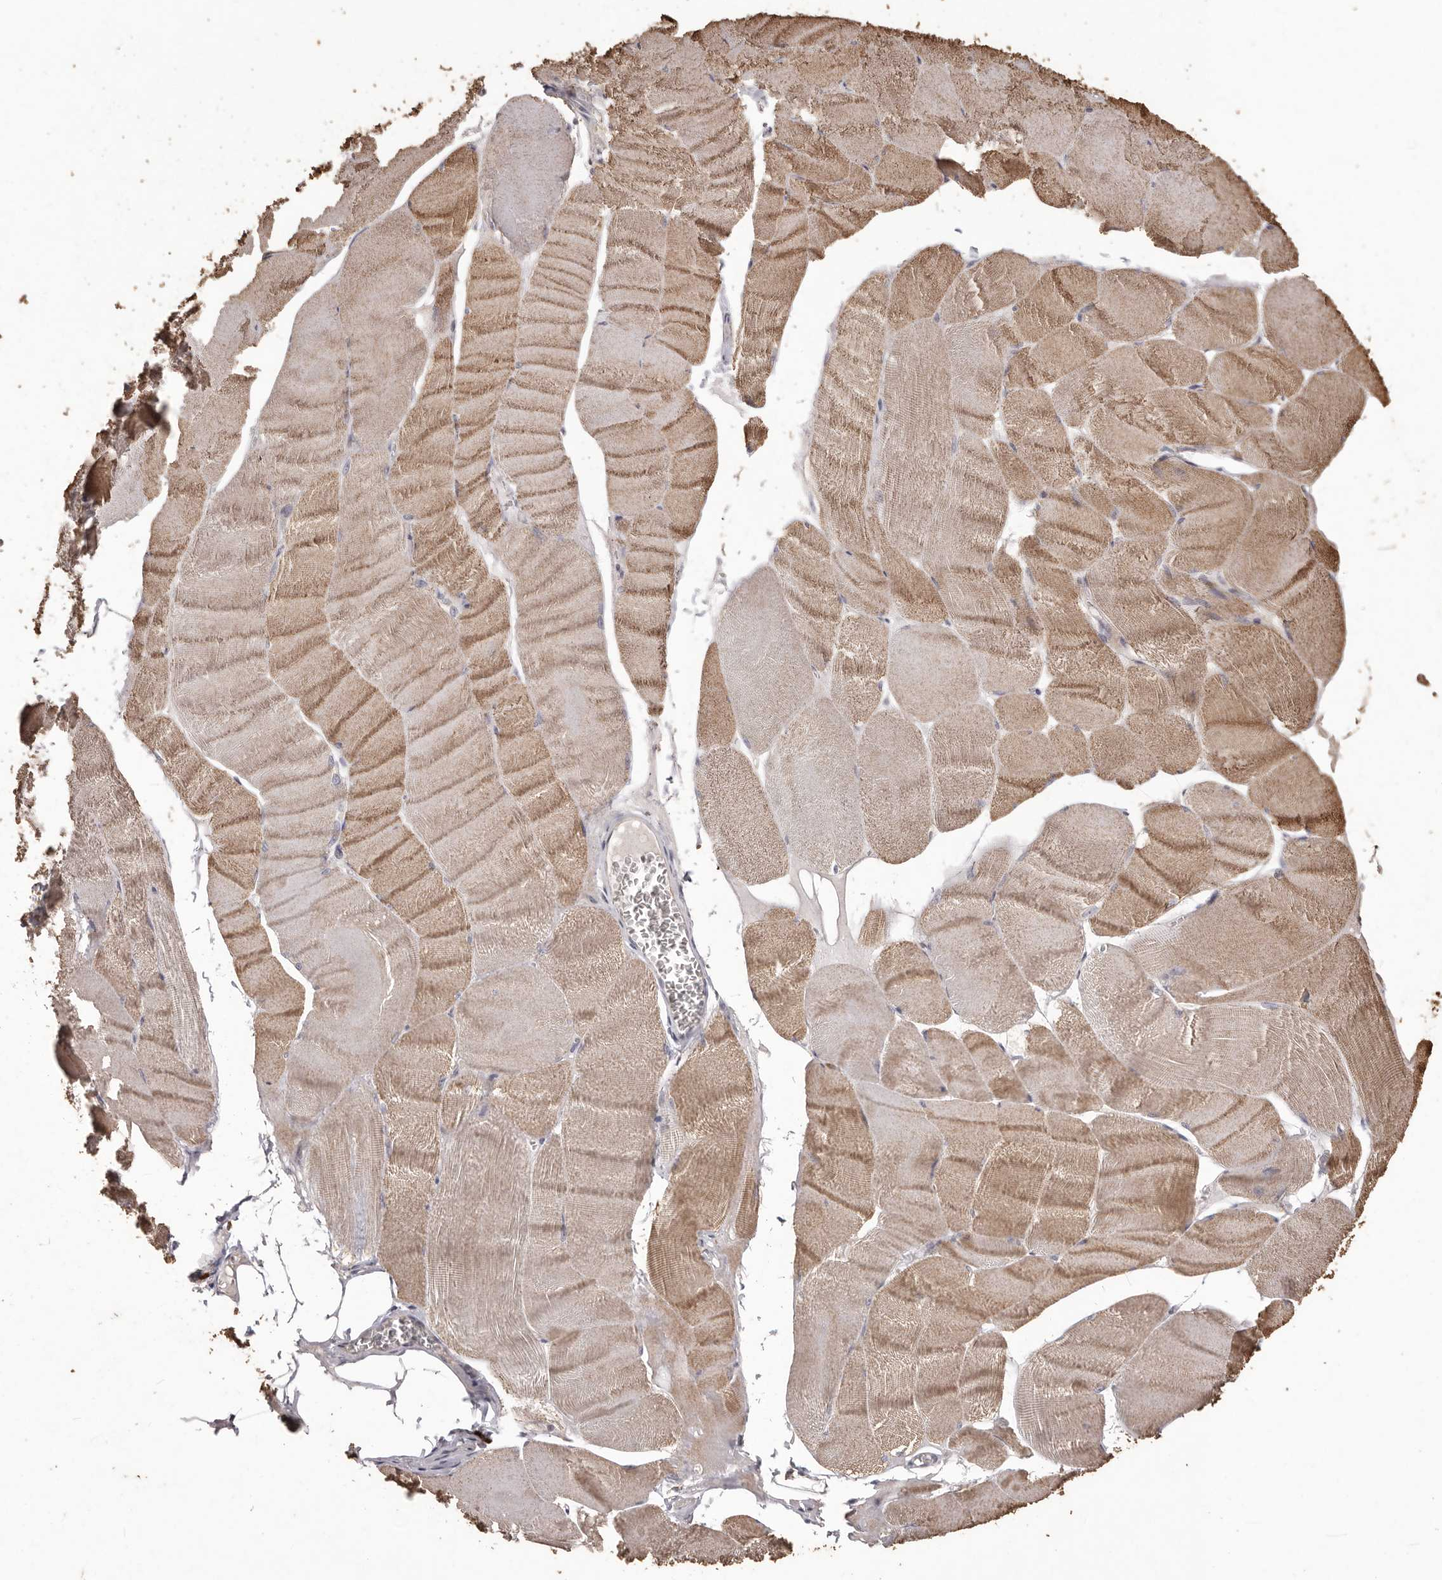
{"staining": {"intensity": "moderate", "quantity": ">75%", "location": "cytoplasmic/membranous"}, "tissue": "skeletal muscle", "cell_type": "Myocytes", "image_type": "normal", "snomed": [{"axis": "morphology", "description": "Normal tissue, NOS"}, {"axis": "morphology", "description": "Basal cell carcinoma"}, {"axis": "topography", "description": "Skeletal muscle"}], "caption": "Protein staining exhibits moderate cytoplasmic/membranous staining in approximately >75% of myocytes in normal skeletal muscle.", "gene": "PRSS27", "patient": {"sex": "female", "age": 64}}